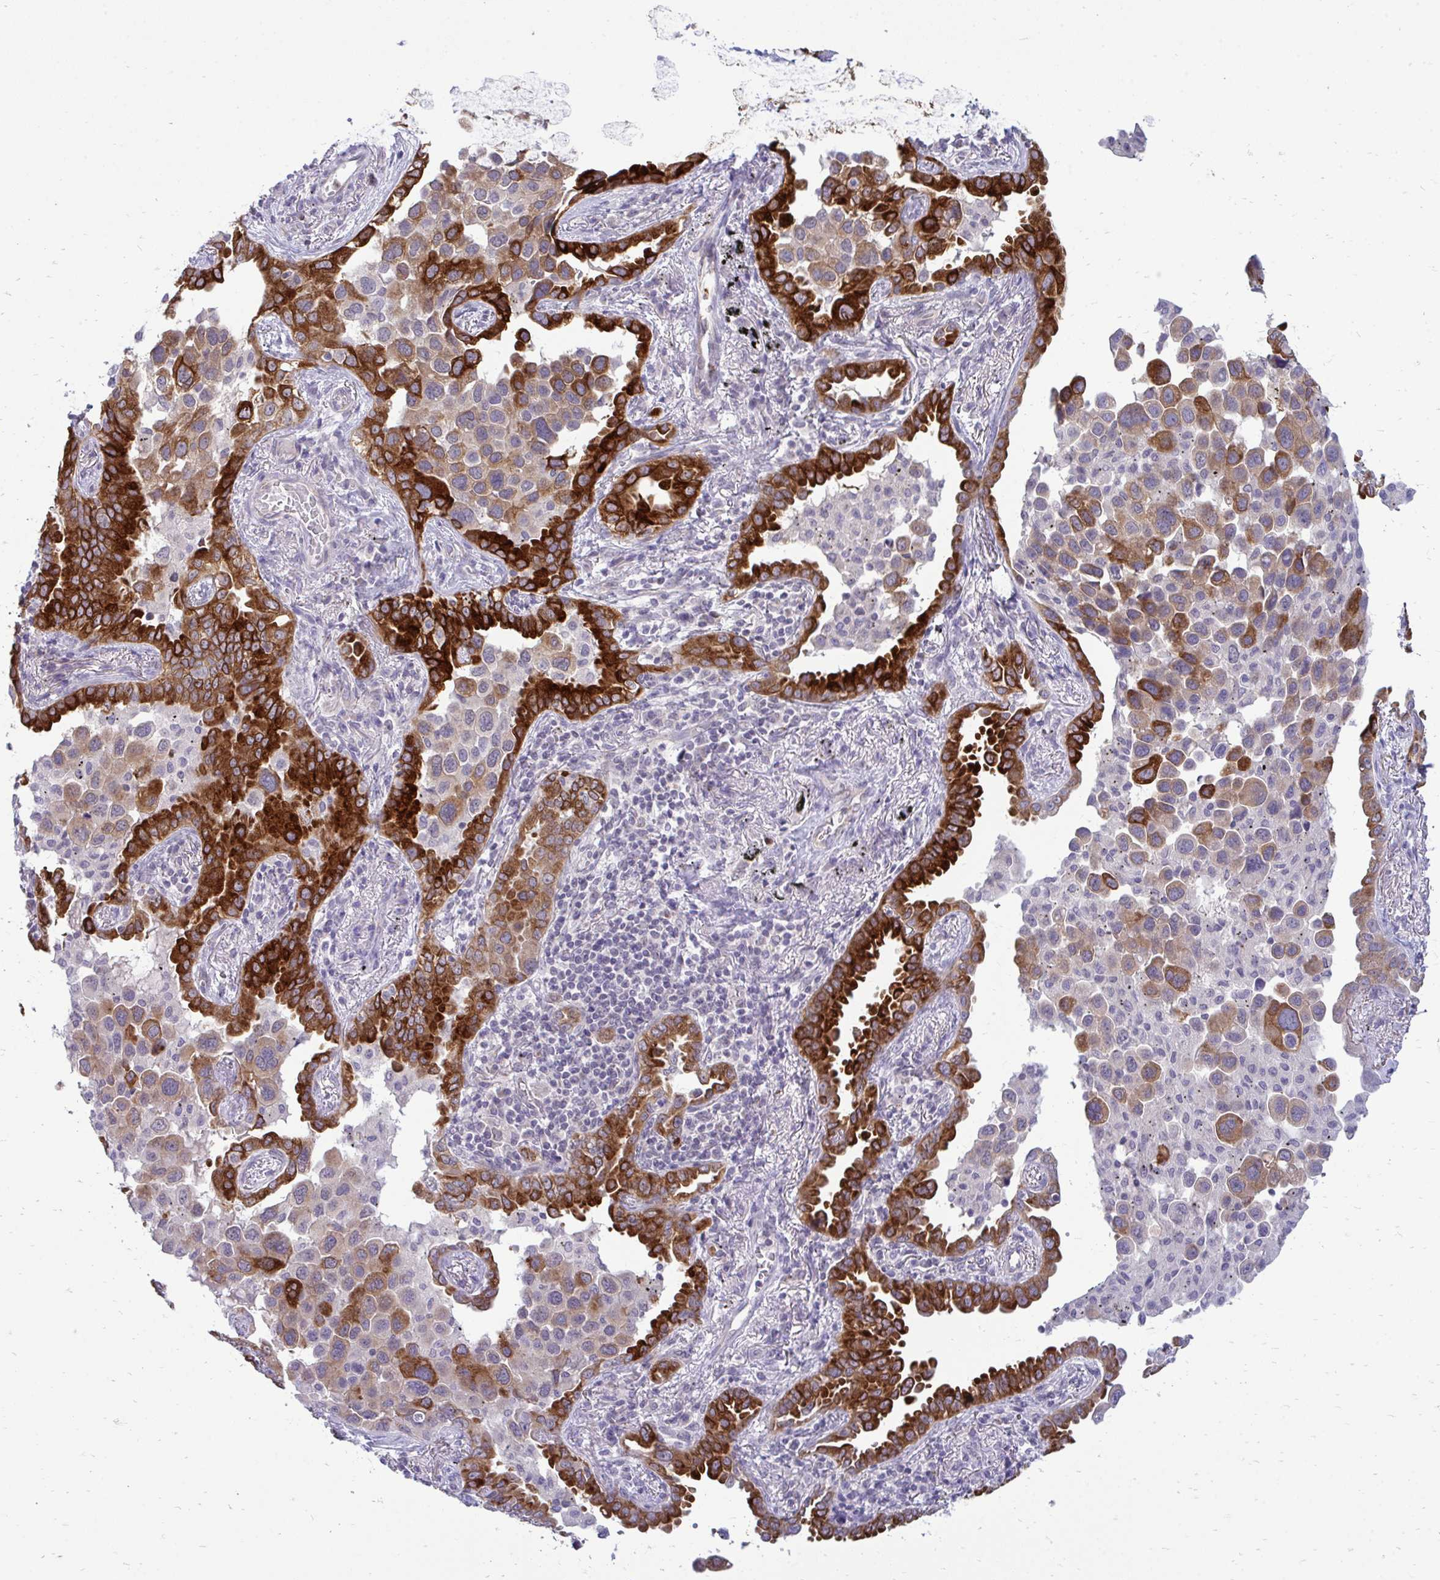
{"staining": {"intensity": "strong", "quantity": ">75%", "location": "cytoplasmic/membranous"}, "tissue": "lung cancer", "cell_type": "Tumor cells", "image_type": "cancer", "snomed": [{"axis": "morphology", "description": "Adenocarcinoma, NOS"}, {"axis": "topography", "description": "Lung"}], "caption": "Immunohistochemical staining of lung cancer (adenocarcinoma) displays high levels of strong cytoplasmic/membranous staining in about >75% of tumor cells. (DAB (3,3'-diaminobenzidine) IHC with brightfield microscopy, high magnification).", "gene": "ACSL5", "patient": {"sex": "male", "age": 67}}